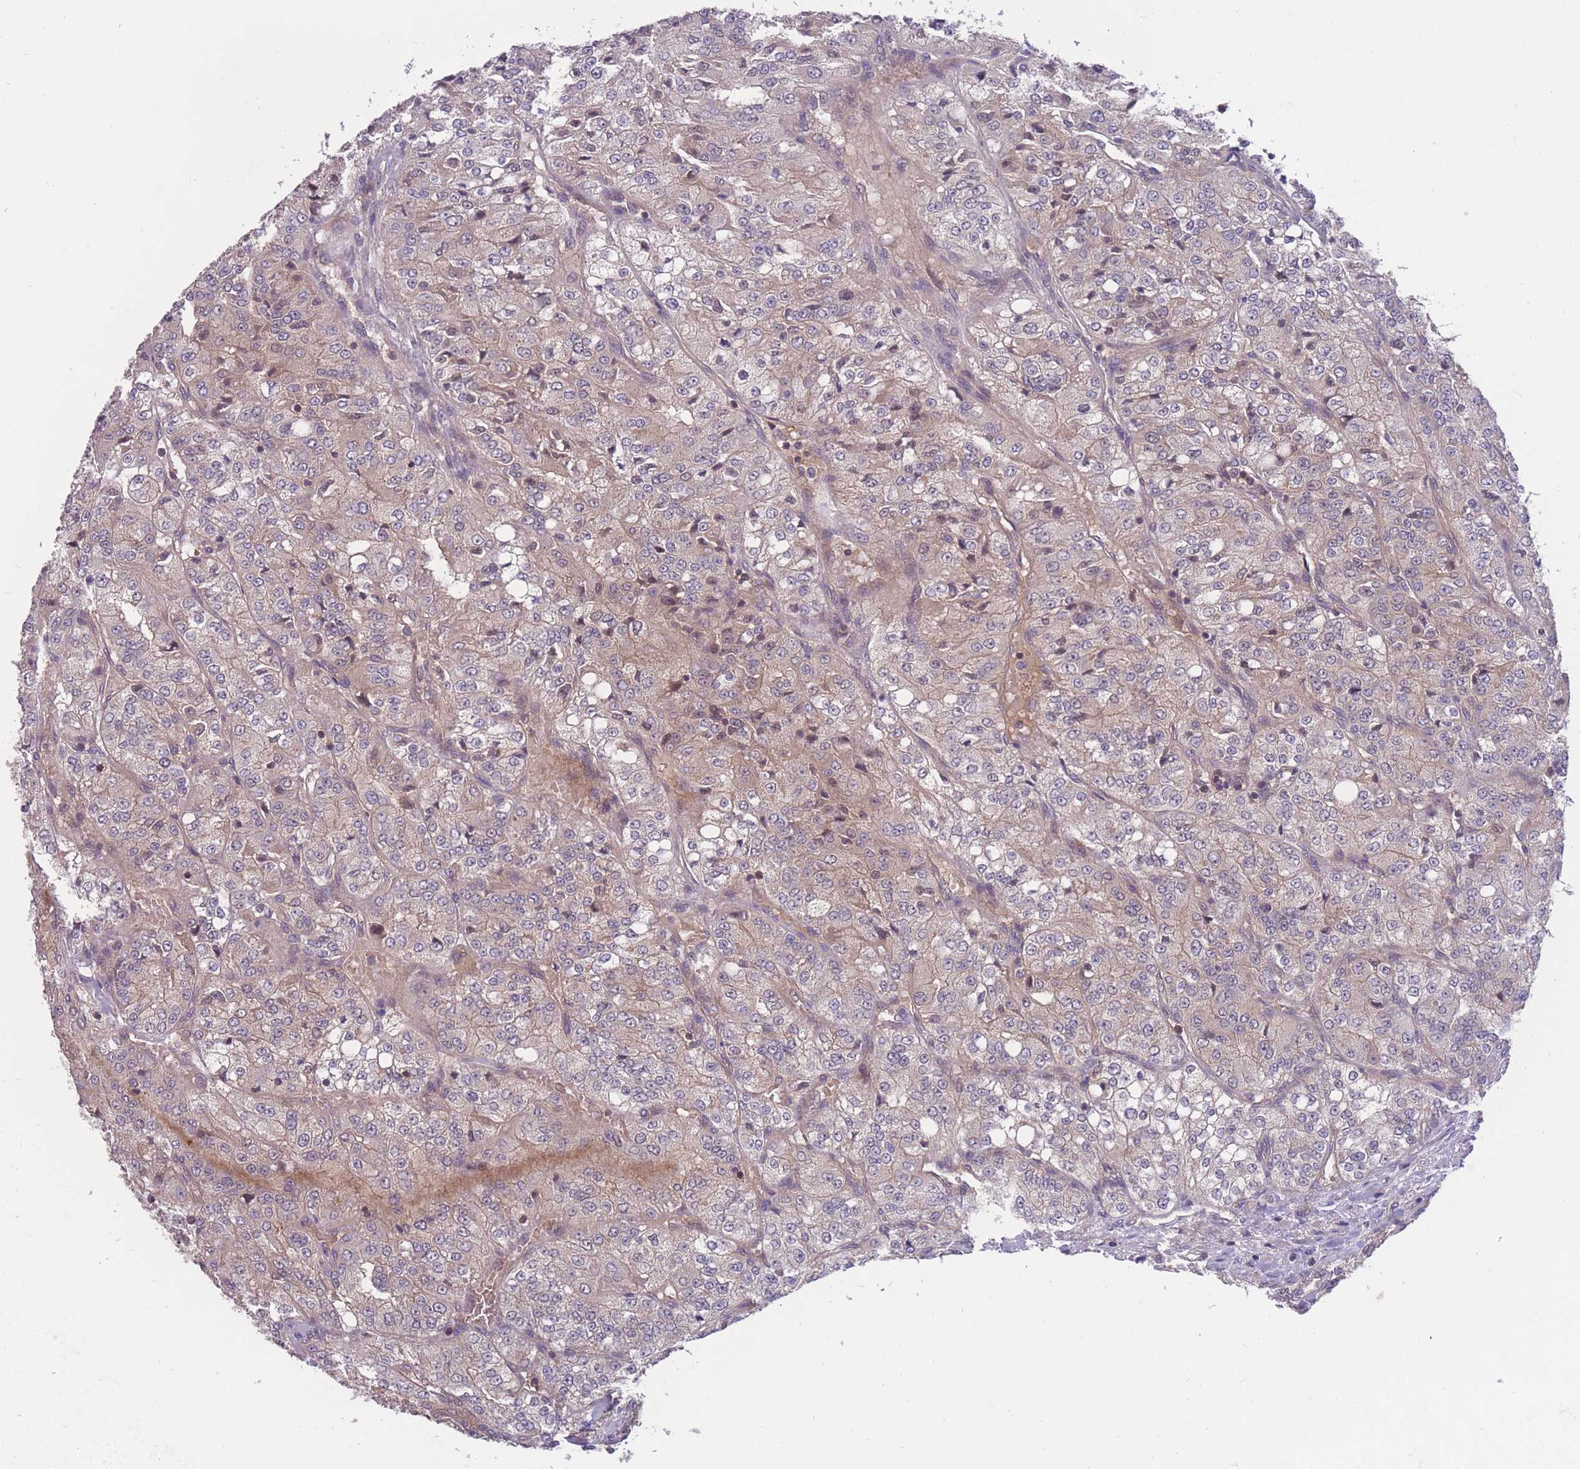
{"staining": {"intensity": "weak", "quantity": ">75%", "location": "cytoplasmic/membranous"}, "tissue": "renal cancer", "cell_type": "Tumor cells", "image_type": "cancer", "snomed": [{"axis": "morphology", "description": "Adenocarcinoma, NOS"}, {"axis": "topography", "description": "Kidney"}], "caption": "Human renal adenocarcinoma stained with a protein marker shows weak staining in tumor cells.", "gene": "UBE2N", "patient": {"sex": "female", "age": 63}}